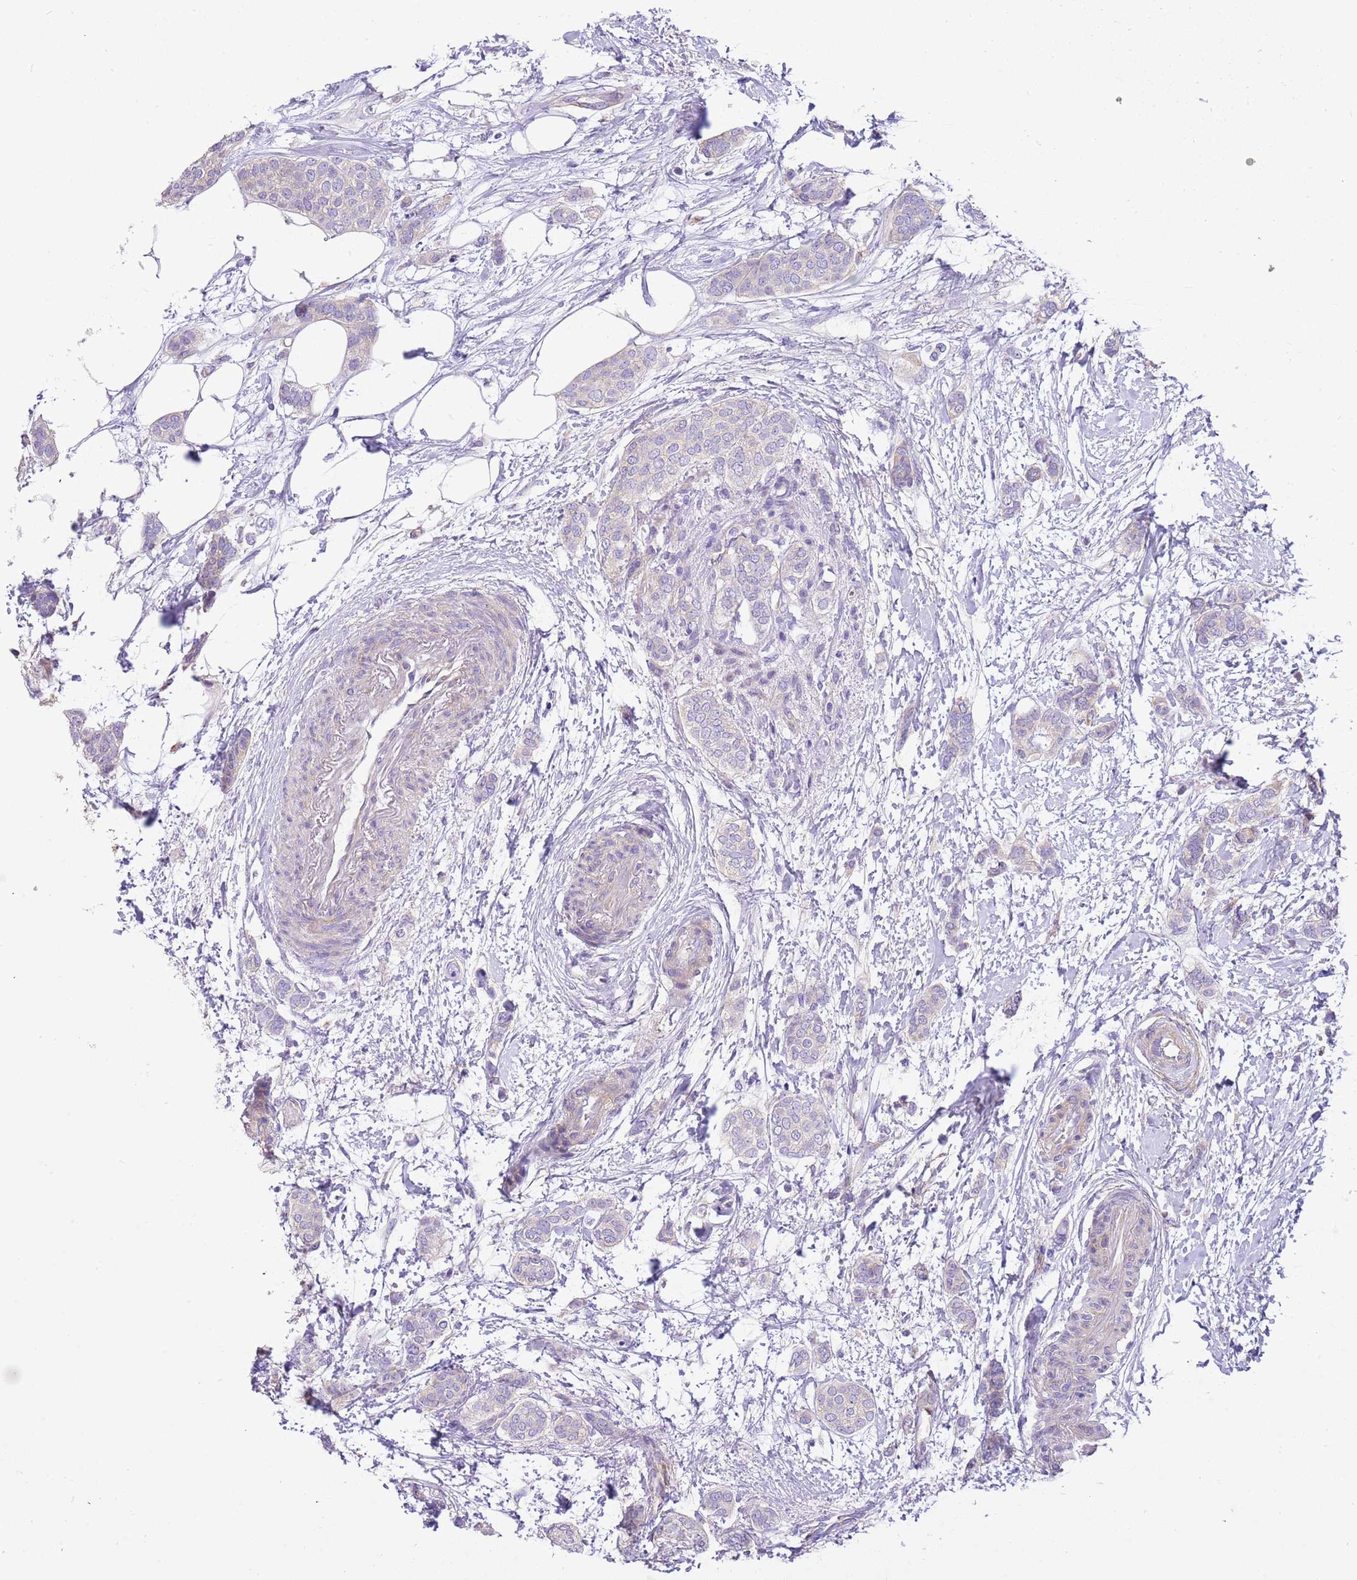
{"staining": {"intensity": "negative", "quantity": "none", "location": "none"}, "tissue": "breast cancer", "cell_type": "Tumor cells", "image_type": "cancer", "snomed": [{"axis": "morphology", "description": "Duct carcinoma"}, {"axis": "topography", "description": "Breast"}], "caption": "The micrograph shows no staining of tumor cells in invasive ductal carcinoma (breast). (Immunohistochemistry (ihc), brightfield microscopy, high magnification).", "gene": "SERINC3", "patient": {"sex": "female", "age": 72}}